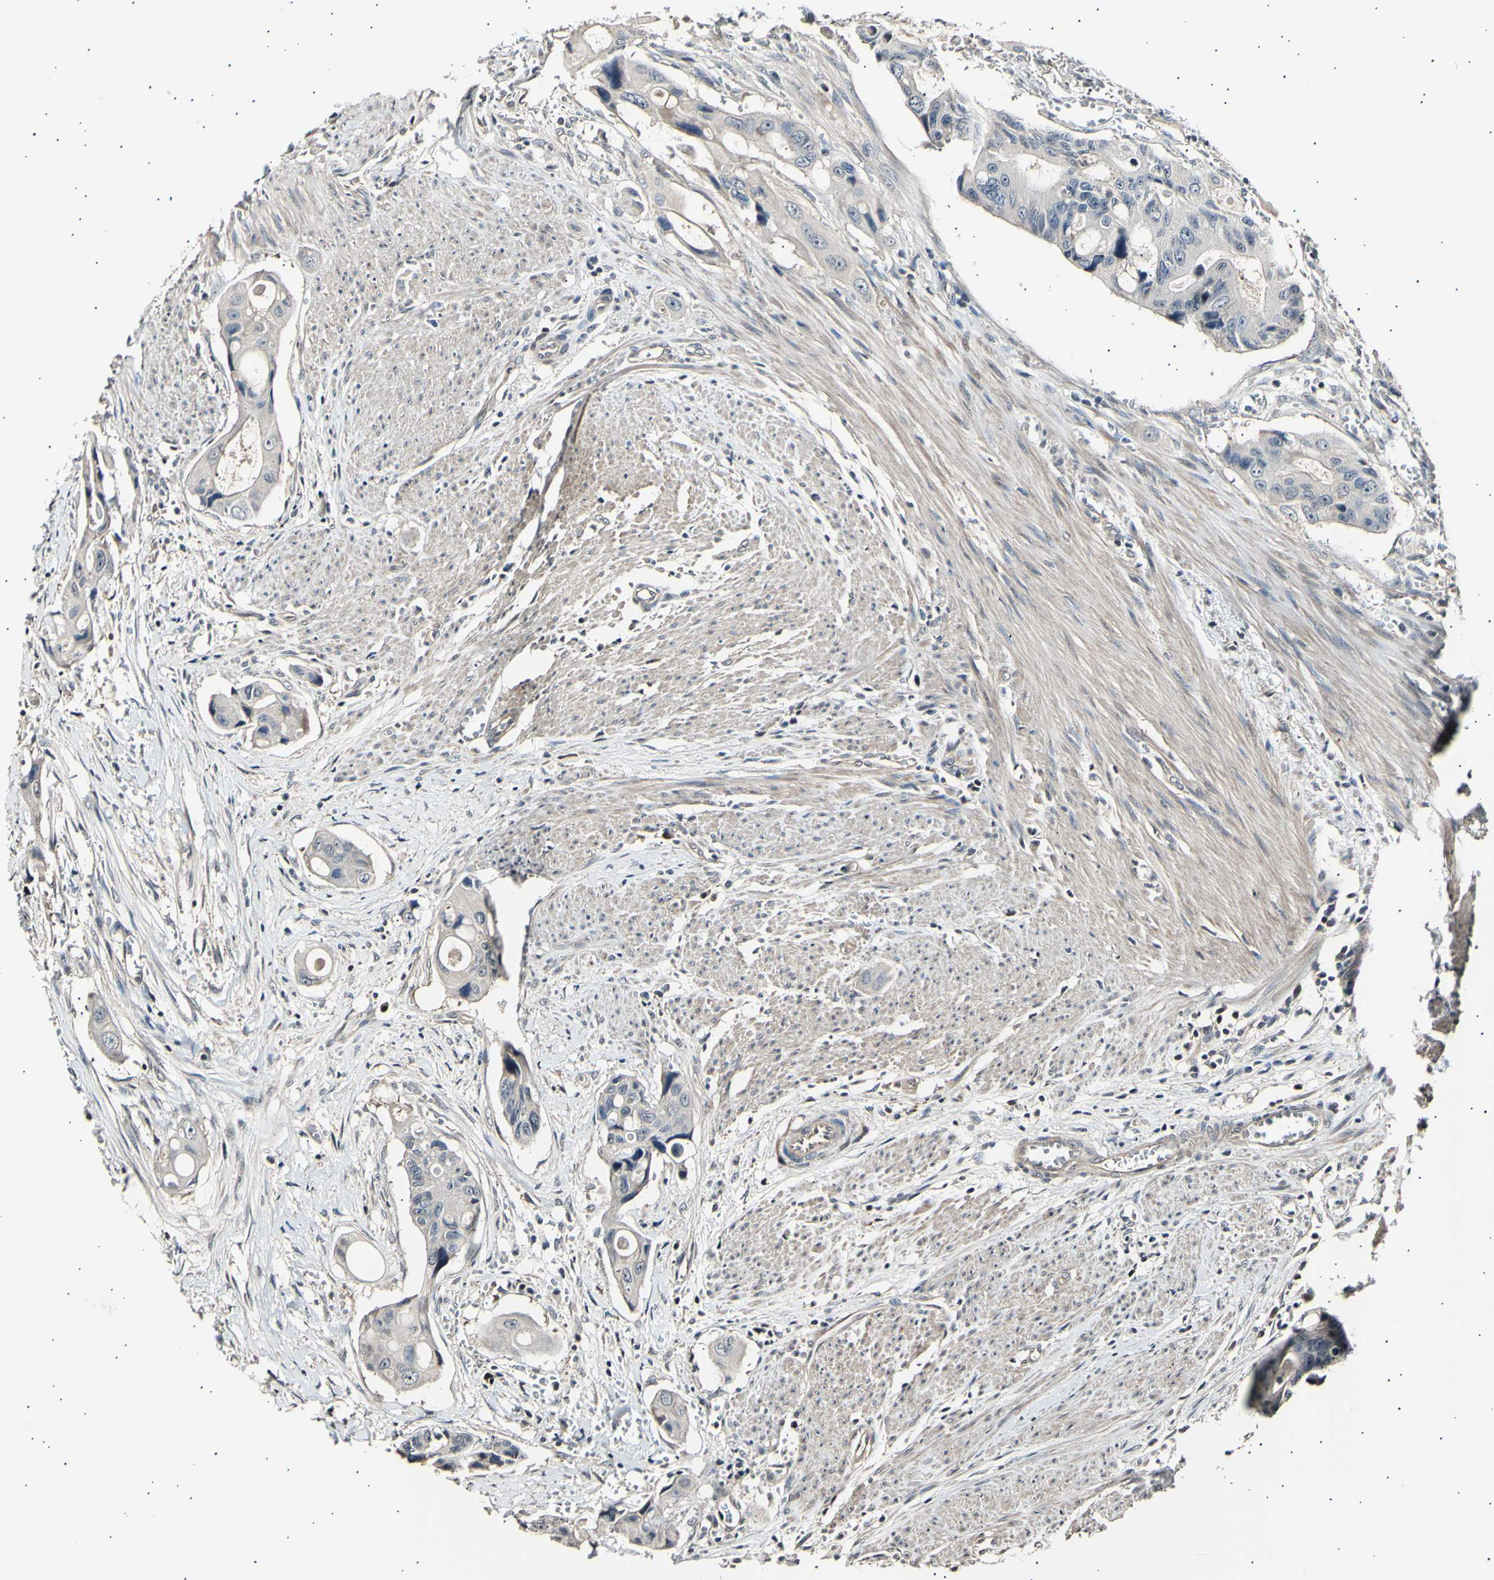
{"staining": {"intensity": "weak", "quantity": "<25%", "location": "cytoplasmic/membranous"}, "tissue": "colorectal cancer", "cell_type": "Tumor cells", "image_type": "cancer", "snomed": [{"axis": "morphology", "description": "Adenocarcinoma, NOS"}, {"axis": "topography", "description": "Colon"}], "caption": "There is no significant expression in tumor cells of adenocarcinoma (colorectal).", "gene": "AK1", "patient": {"sex": "female", "age": 57}}